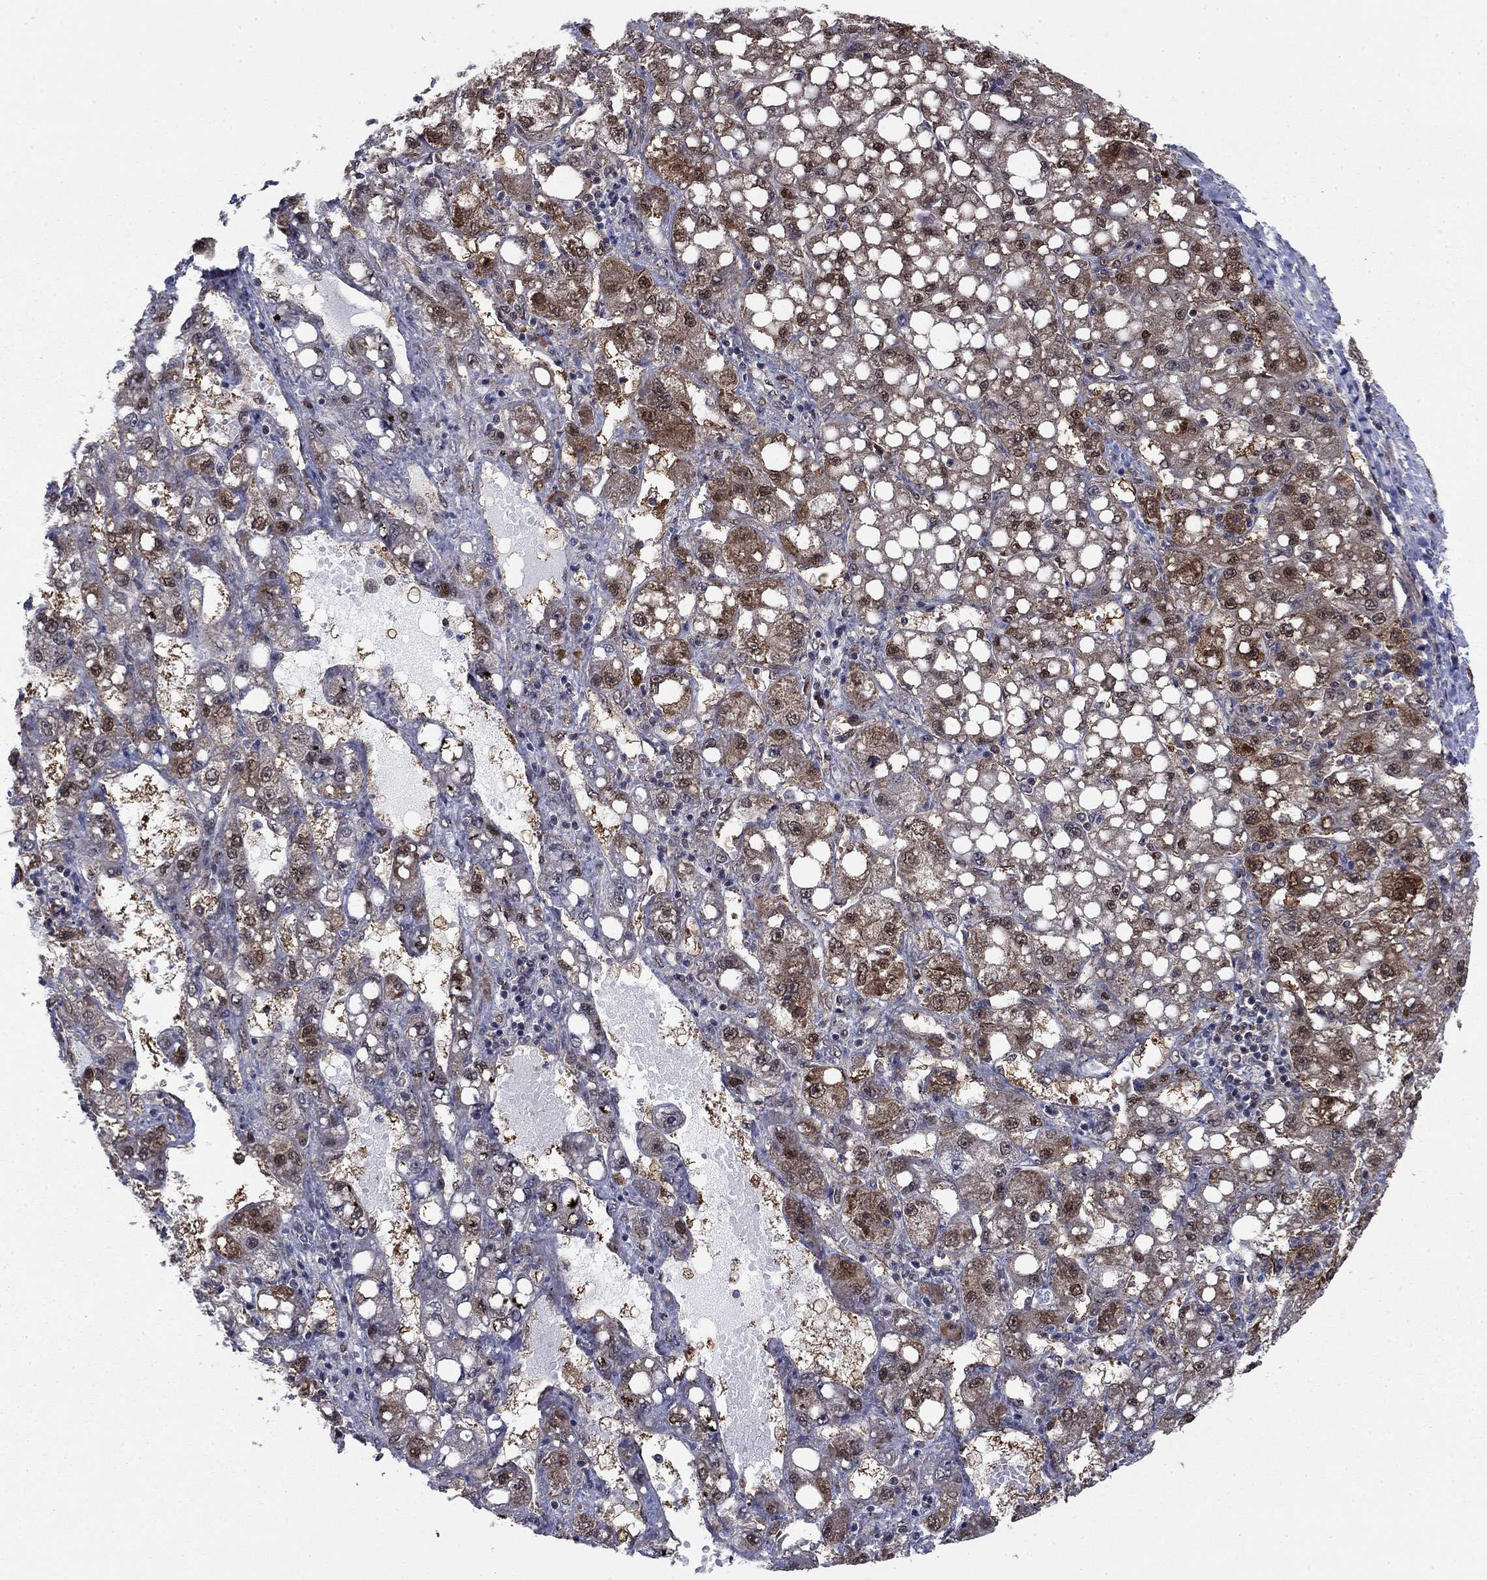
{"staining": {"intensity": "moderate", "quantity": "25%-75%", "location": "cytoplasmic/membranous"}, "tissue": "liver cancer", "cell_type": "Tumor cells", "image_type": "cancer", "snomed": [{"axis": "morphology", "description": "Carcinoma, Hepatocellular, NOS"}, {"axis": "topography", "description": "Liver"}], "caption": "Immunohistochemical staining of human hepatocellular carcinoma (liver) shows moderate cytoplasmic/membranous protein expression in about 25%-75% of tumor cells.", "gene": "FKBP4", "patient": {"sex": "female", "age": 65}}